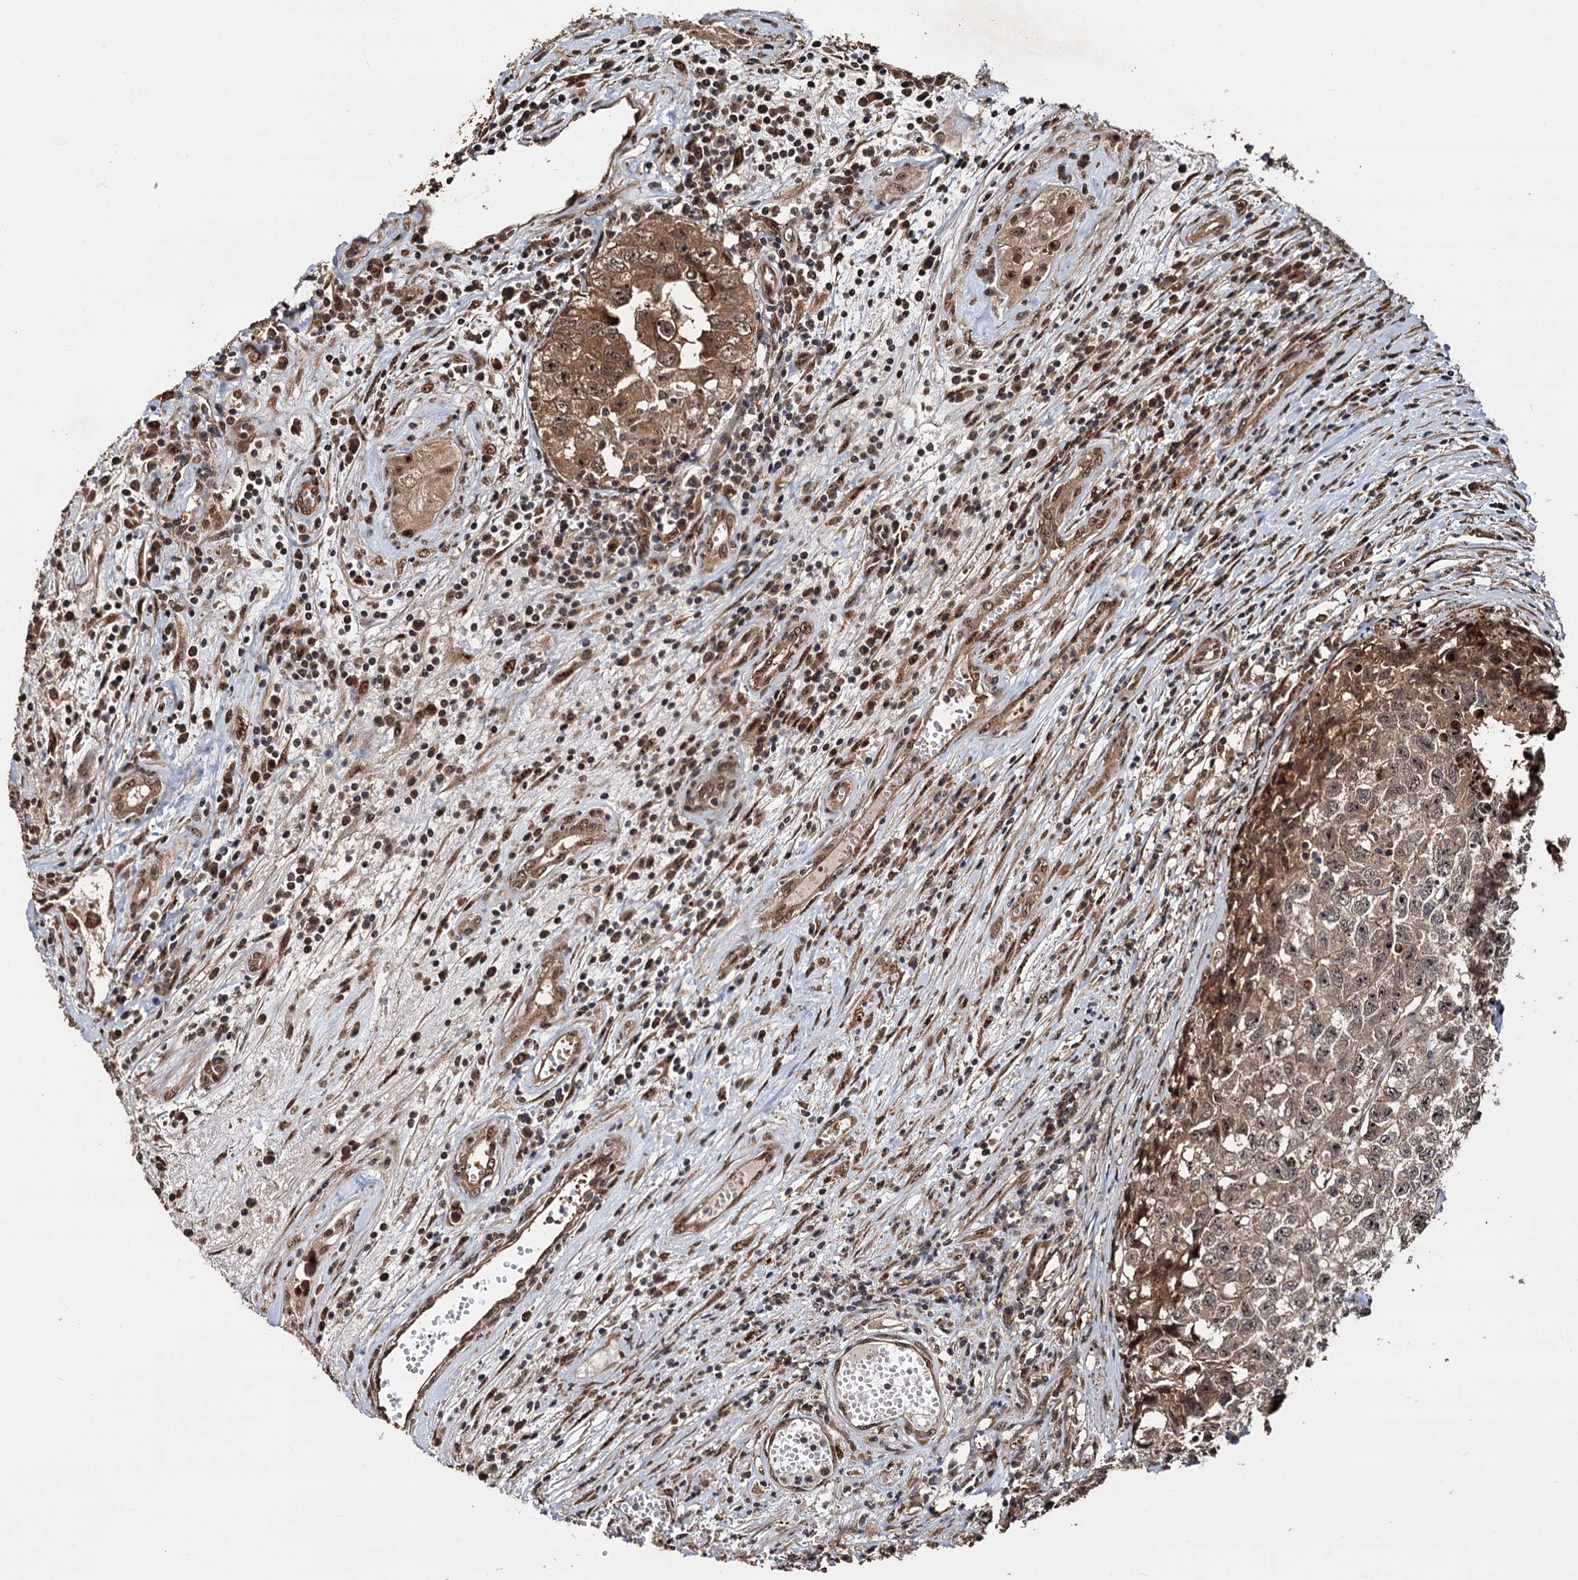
{"staining": {"intensity": "moderate", "quantity": ">75%", "location": "cytoplasmic/membranous,nuclear"}, "tissue": "testis cancer", "cell_type": "Tumor cells", "image_type": "cancer", "snomed": [{"axis": "morphology", "description": "Seminoma, NOS"}, {"axis": "morphology", "description": "Carcinoma, Embryonal, NOS"}, {"axis": "topography", "description": "Testis"}], "caption": "IHC staining of testis cancer, which demonstrates medium levels of moderate cytoplasmic/membranous and nuclear expression in about >75% of tumor cells indicating moderate cytoplasmic/membranous and nuclear protein expression. The staining was performed using DAB (3,3'-diaminobenzidine) (brown) for protein detection and nuclei were counterstained in hematoxylin (blue).", "gene": "PIGB", "patient": {"sex": "male", "age": 43}}